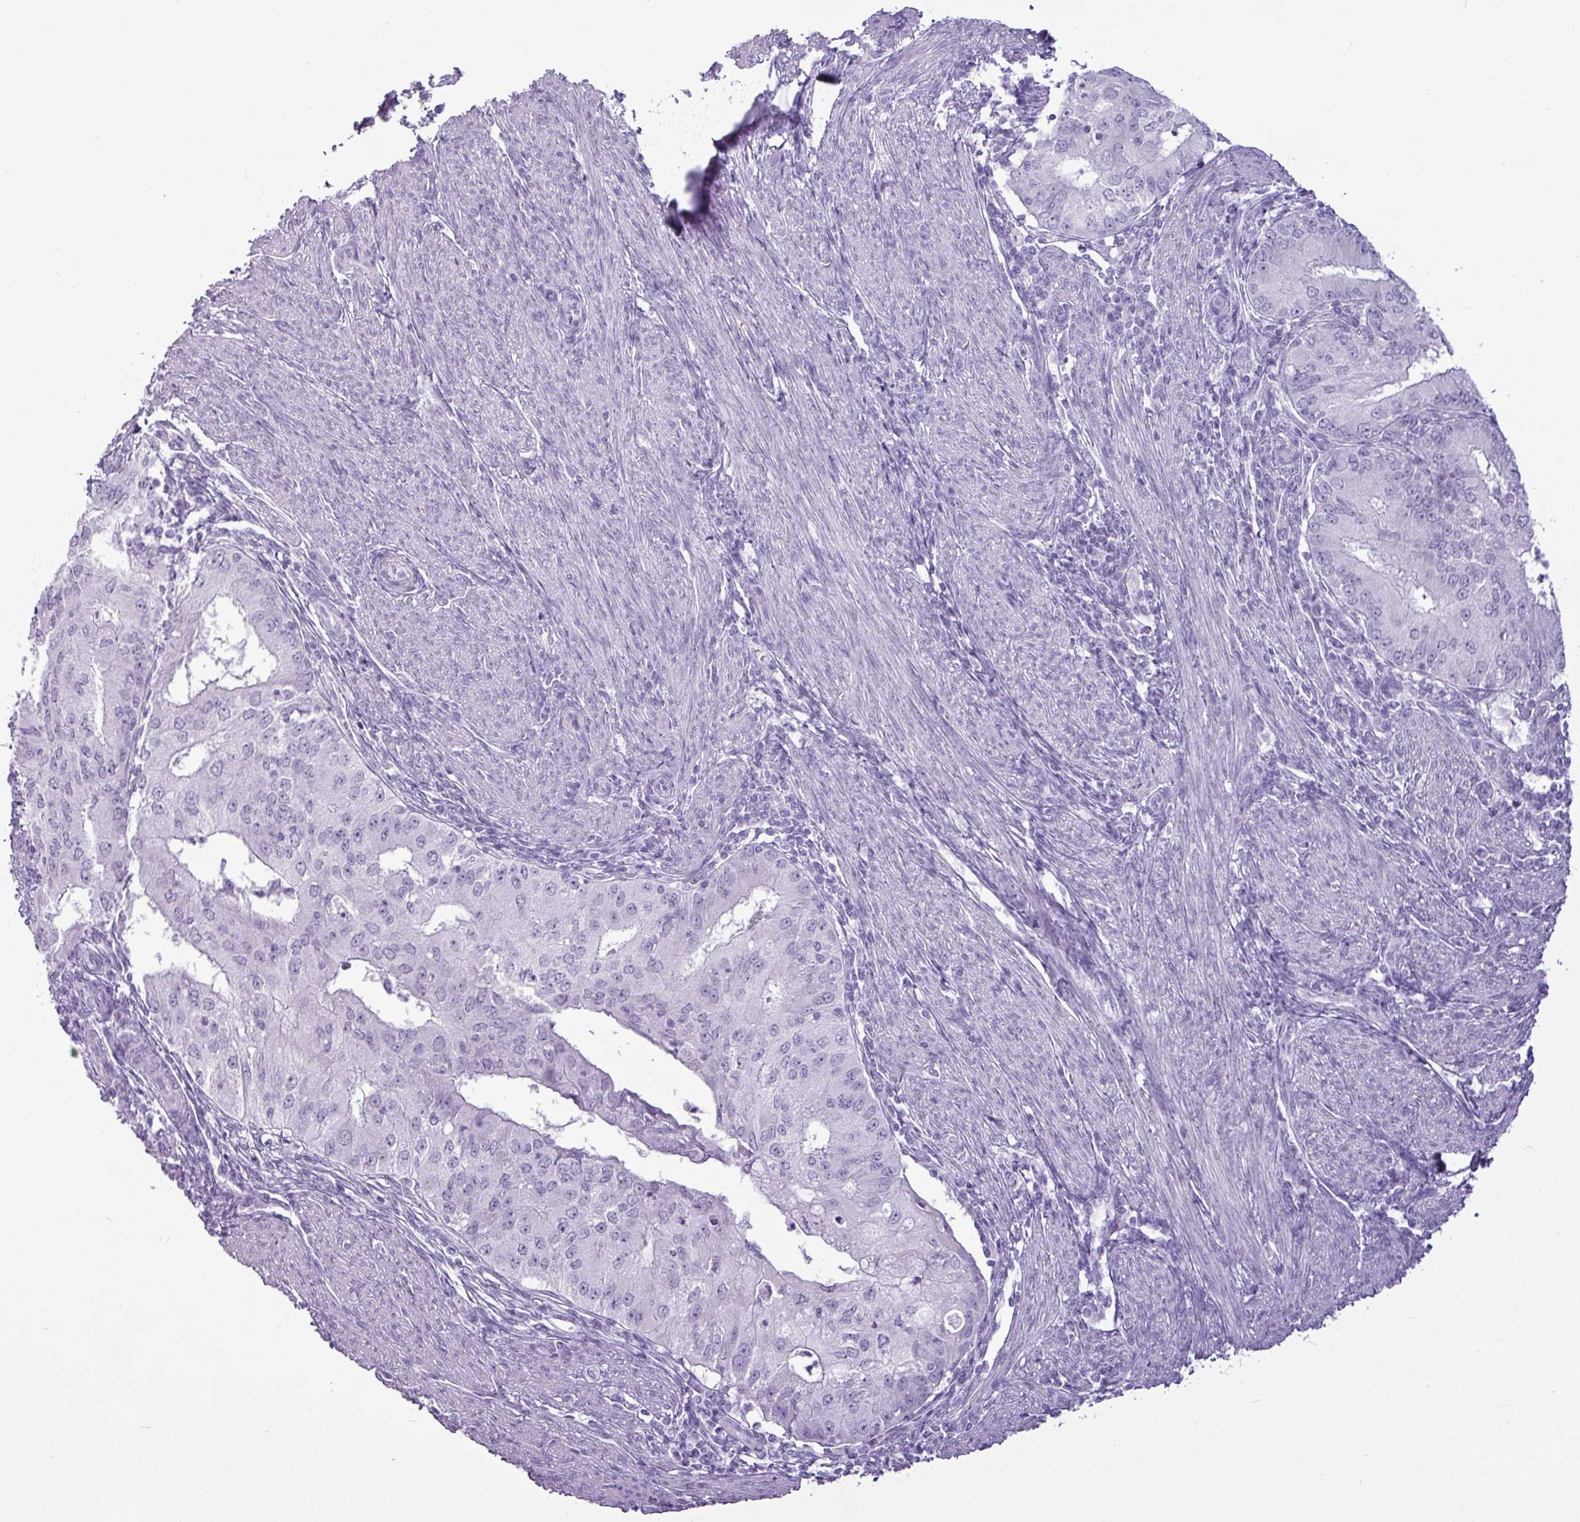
{"staining": {"intensity": "negative", "quantity": "none", "location": "none"}, "tissue": "endometrial cancer", "cell_type": "Tumor cells", "image_type": "cancer", "snomed": [{"axis": "morphology", "description": "Adenocarcinoma, NOS"}, {"axis": "topography", "description": "Endometrium"}], "caption": "An immunohistochemistry photomicrograph of adenocarcinoma (endometrial) is shown. There is no staining in tumor cells of adenocarcinoma (endometrial).", "gene": "AMY1B", "patient": {"sex": "female", "age": 50}}